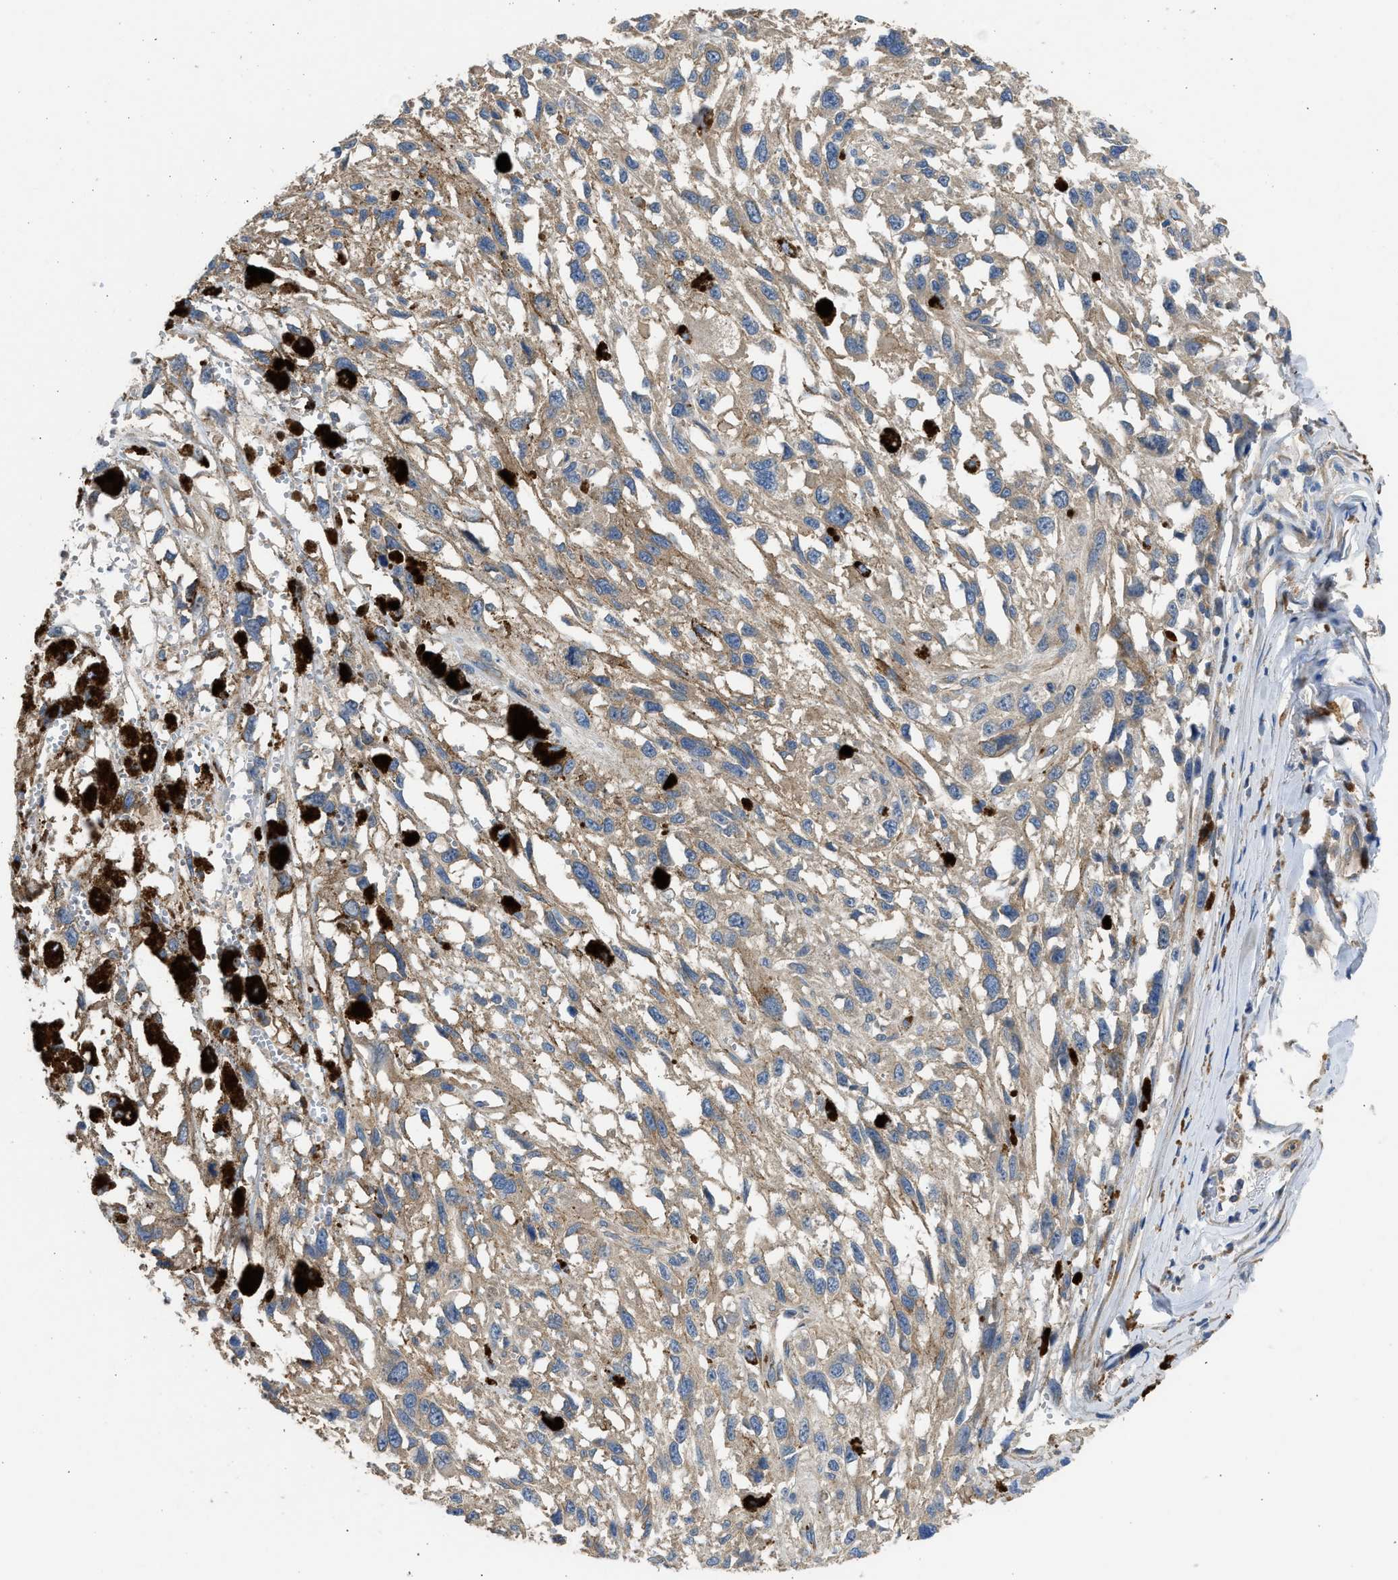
{"staining": {"intensity": "weak", "quantity": ">75%", "location": "cytoplasmic/membranous"}, "tissue": "melanoma", "cell_type": "Tumor cells", "image_type": "cancer", "snomed": [{"axis": "morphology", "description": "Malignant melanoma, Metastatic site"}, {"axis": "topography", "description": "Lymph node"}], "caption": "Immunohistochemical staining of malignant melanoma (metastatic site) shows low levels of weak cytoplasmic/membranous positivity in approximately >75% of tumor cells.", "gene": "CSRNP2", "patient": {"sex": "male", "age": 59}}